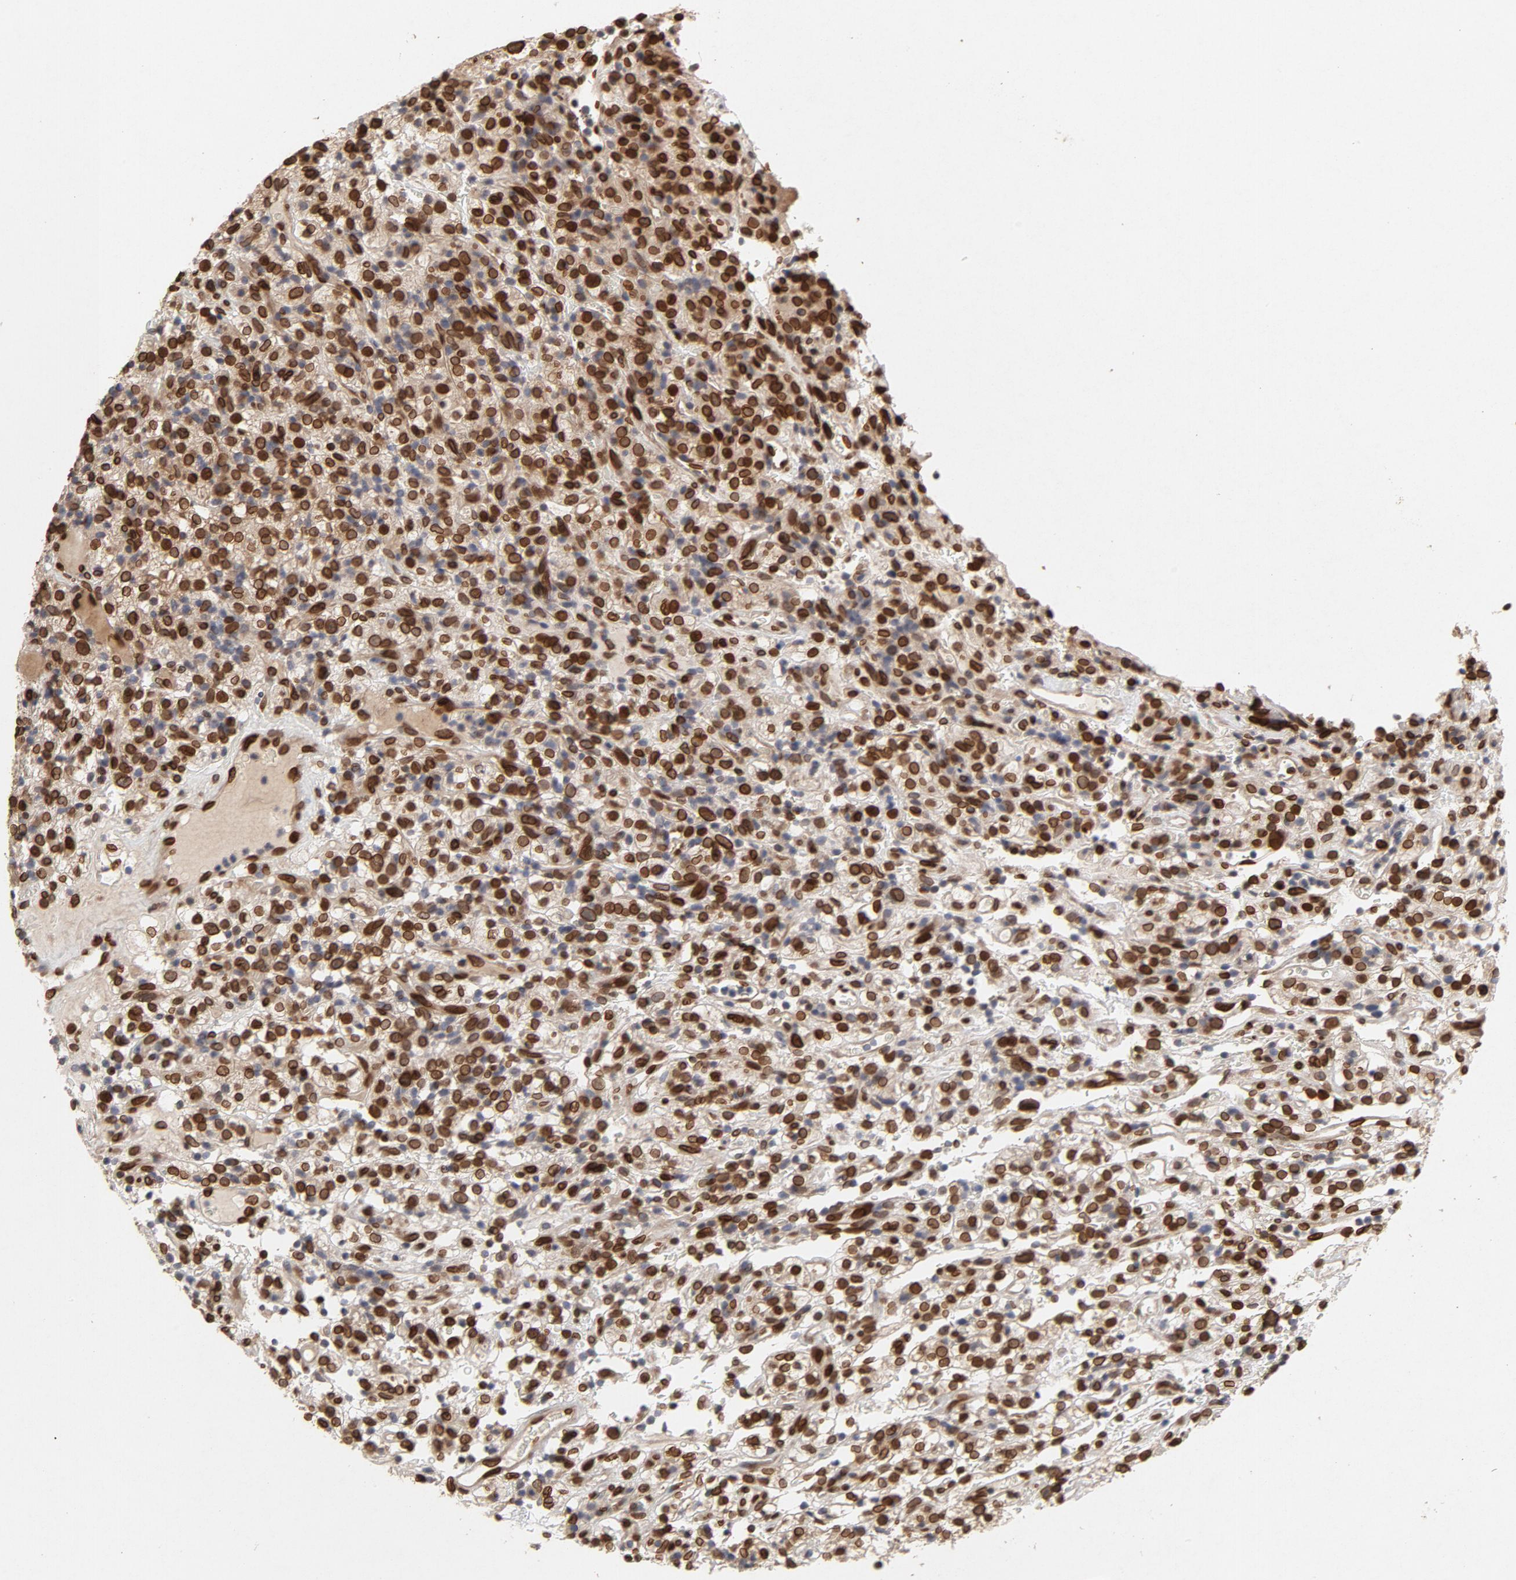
{"staining": {"intensity": "strong", "quantity": ">75%", "location": "cytoplasmic/membranous,nuclear"}, "tissue": "renal cancer", "cell_type": "Tumor cells", "image_type": "cancer", "snomed": [{"axis": "morphology", "description": "Normal tissue, NOS"}, {"axis": "morphology", "description": "Adenocarcinoma, NOS"}, {"axis": "topography", "description": "Kidney"}], "caption": "Tumor cells show high levels of strong cytoplasmic/membranous and nuclear expression in about >75% of cells in human adenocarcinoma (renal). (brown staining indicates protein expression, while blue staining denotes nuclei).", "gene": "LMNA", "patient": {"sex": "female", "age": 72}}